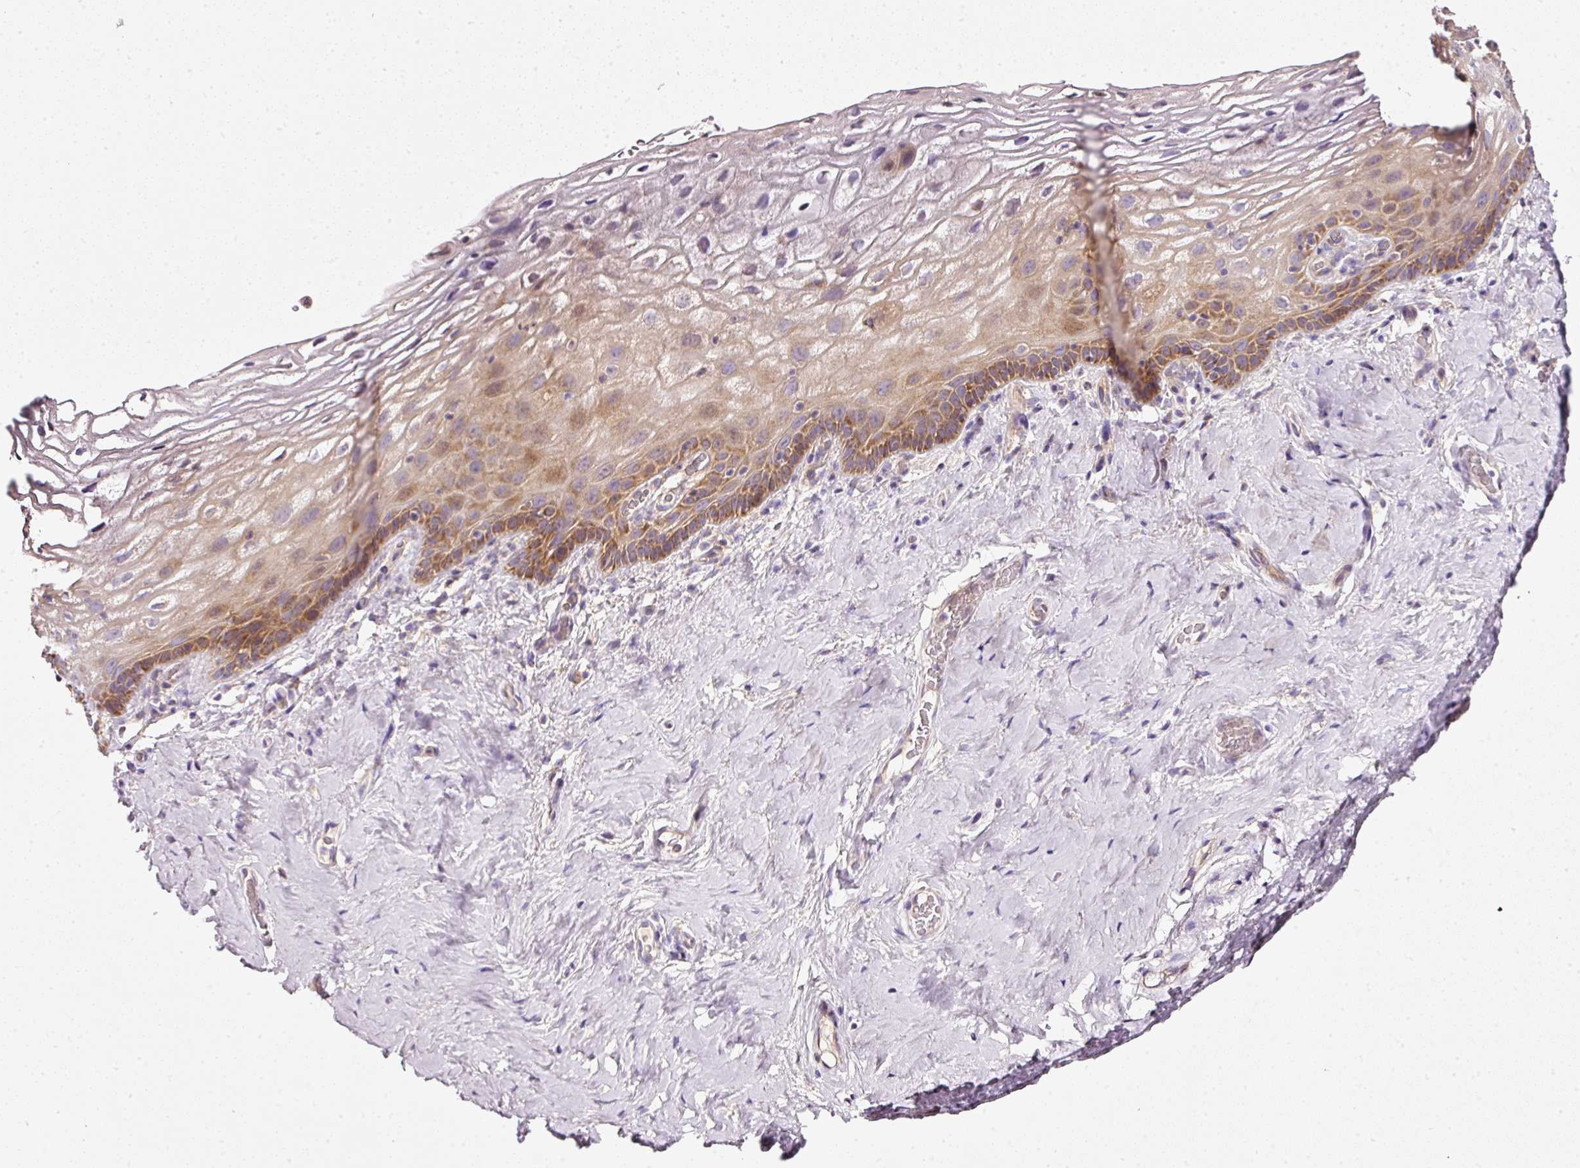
{"staining": {"intensity": "moderate", "quantity": "25%-75%", "location": "cytoplasmic/membranous"}, "tissue": "vagina", "cell_type": "Squamous epithelial cells", "image_type": "normal", "snomed": [{"axis": "morphology", "description": "Normal tissue, NOS"}, {"axis": "morphology", "description": "Adenocarcinoma, NOS"}, {"axis": "topography", "description": "Rectum"}, {"axis": "topography", "description": "Vagina"}, {"axis": "topography", "description": "Peripheral nerve tissue"}], "caption": "Squamous epithelial cells demonstrate moderate cytoplasmic/membranous positivity in approximately 25%-75% of cells in unremarkable vagina.", "gene": "NDUFA1", "patient": {"sex": "female", "age": 71}}